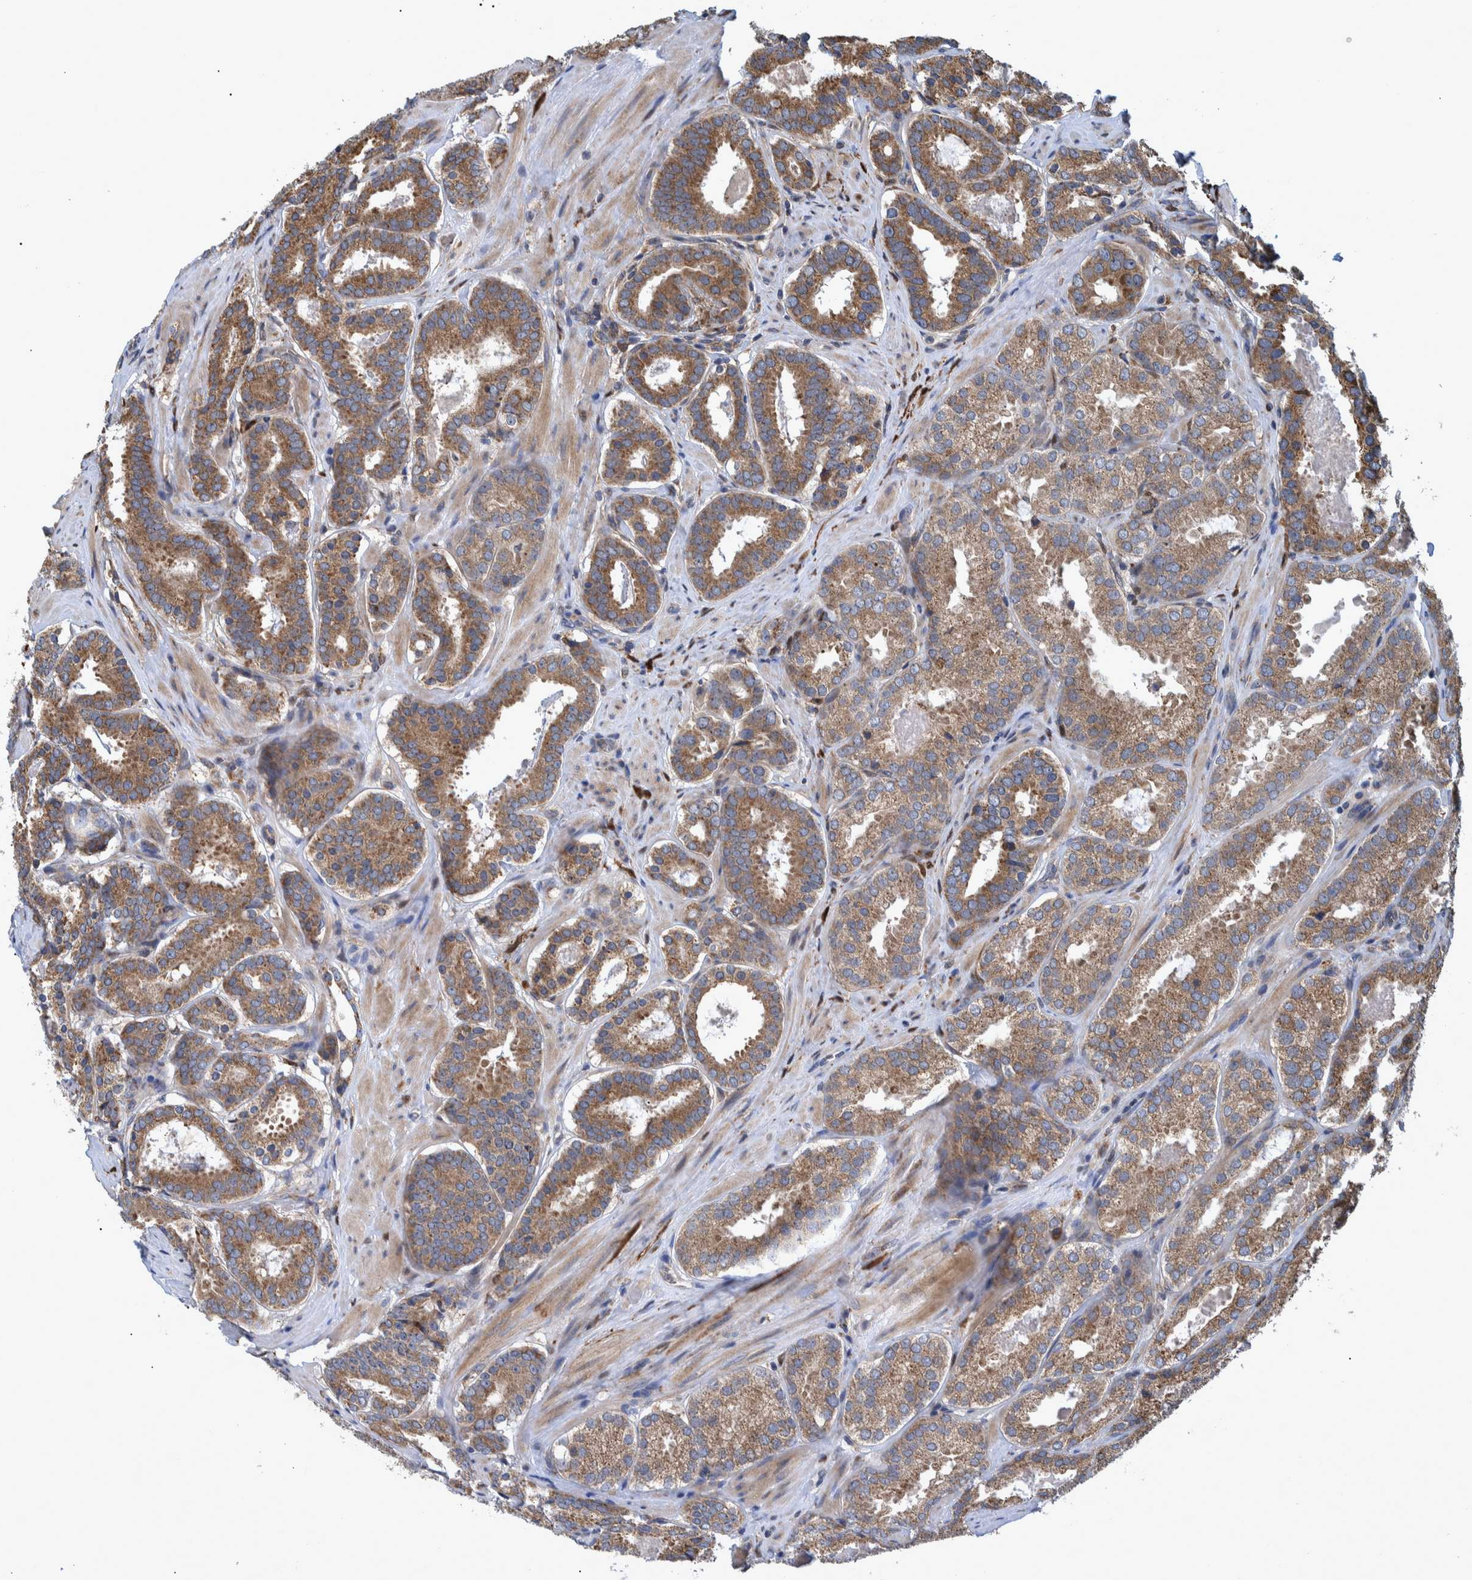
{"staining": {"intensity": "moderate", "quantity": ">75%", "location": "cytoplasmic/membranous"}, "tissue": "prostate cancer", "cell_type": "Tumor cells", "image_type": "cancer", "snomed": [{"axis": "morphology", "description": "Adenocarcinoma, Low grade"}, {"axis": "topography", "description": "Prostate"}], "caption": "A micrograph showing moderate cytoplasmic/membranous expression in about >75% of tumor cells in adenocarcinoma (low-grade) (prostate), as visualized by brown immunohistochemical staining.", "gene": "SPAG5", "patient": {"sex": "male", "age": 69}}